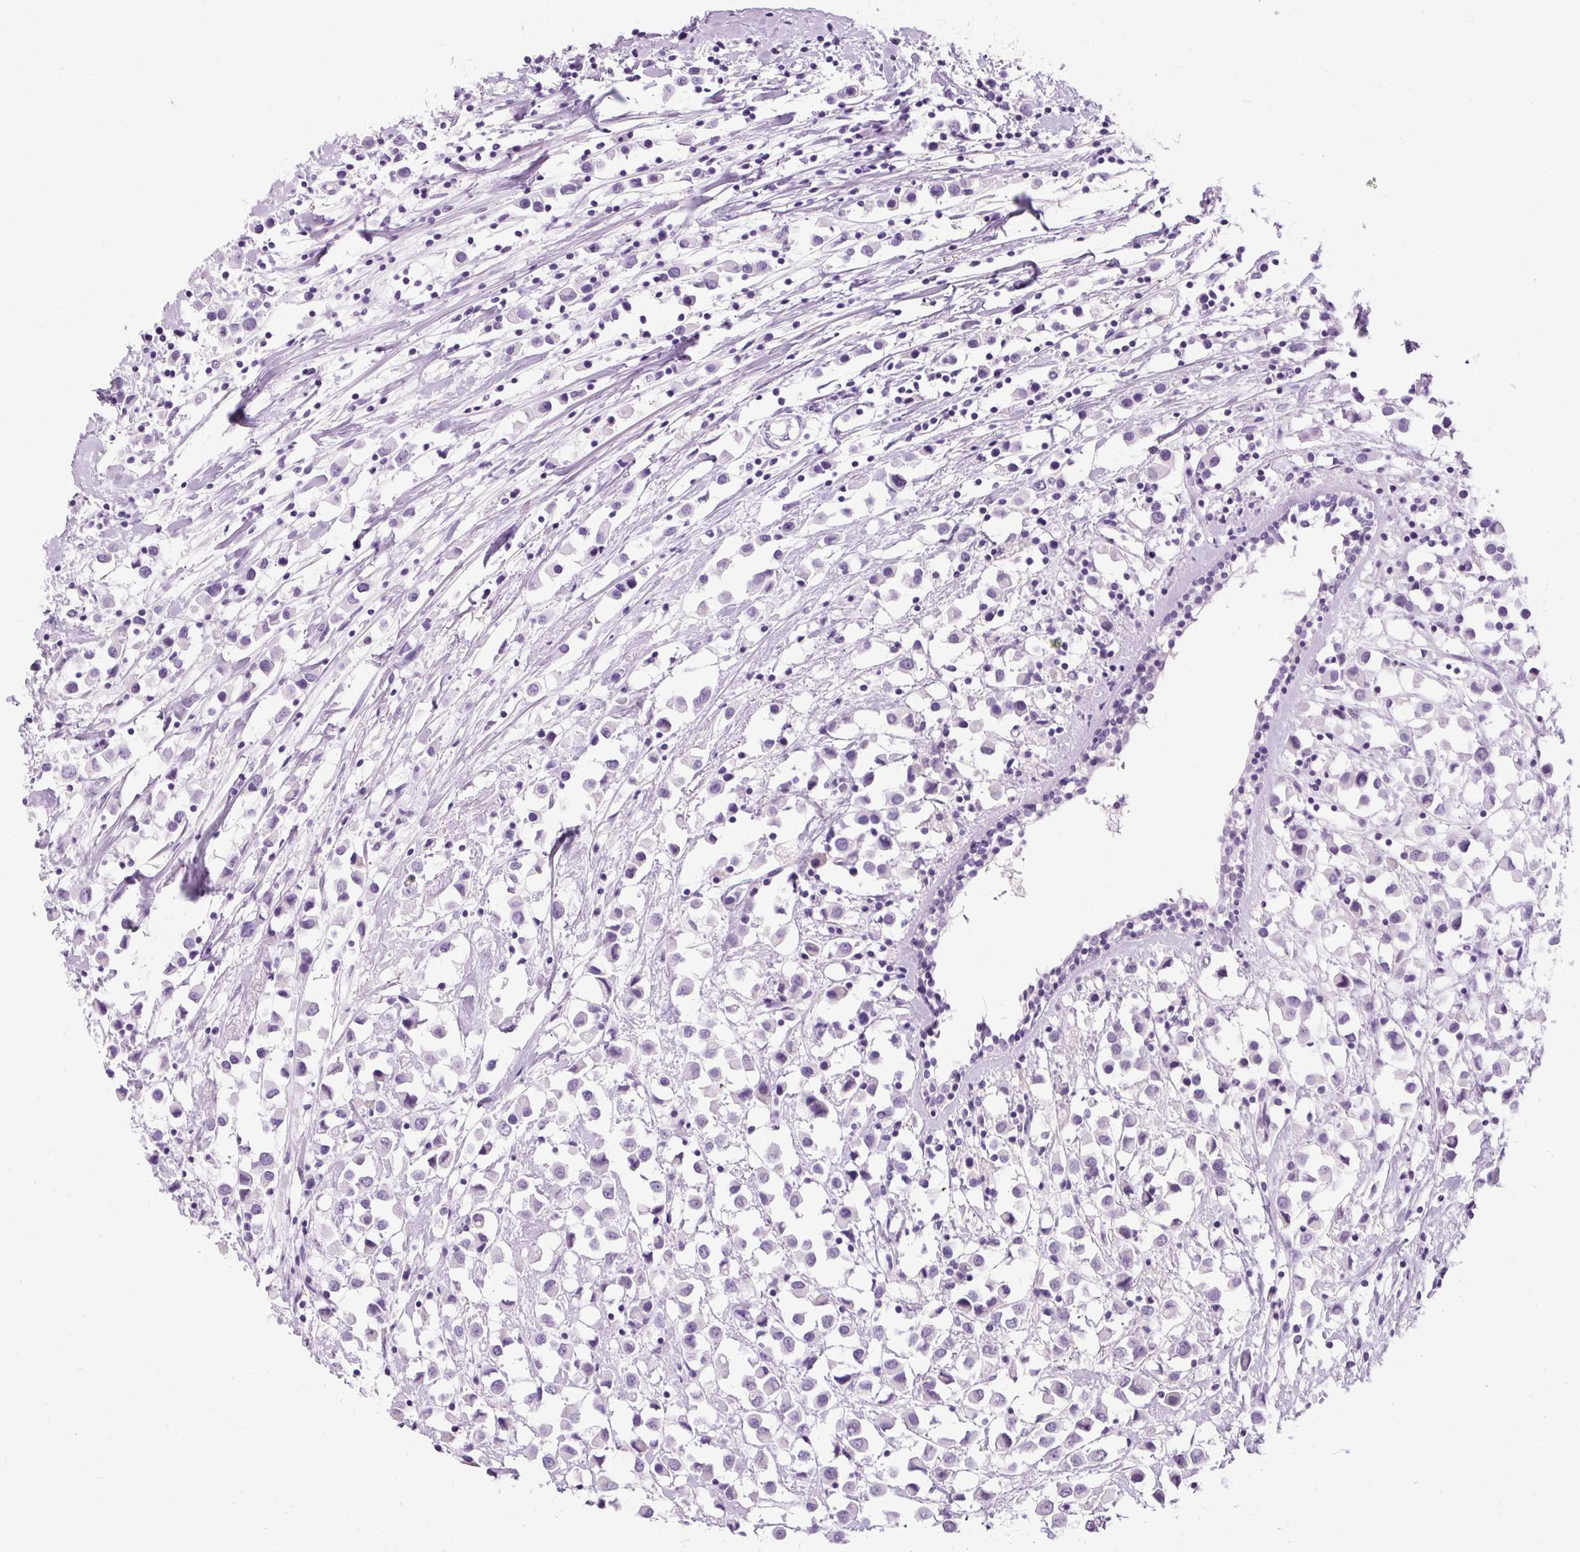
{"staining": {"intensity": "negative", "quantity": "none", "location": "none"}, "tissue": "breast cancer", "cell_type": "Tumor cells", "image_type": "cancer", "snomed": [{"axis": "morphology", "description": "Duct carcinoma"}, {"axis": "topography", "description": "Breast"}], "caption": "DAB immunohistochemical staining of human breast cancer (intraductal carcinoma) shows no significant staining in tumor cells.", "gene": "RYBP", "patient": {"sex": "female", "age": 61}}